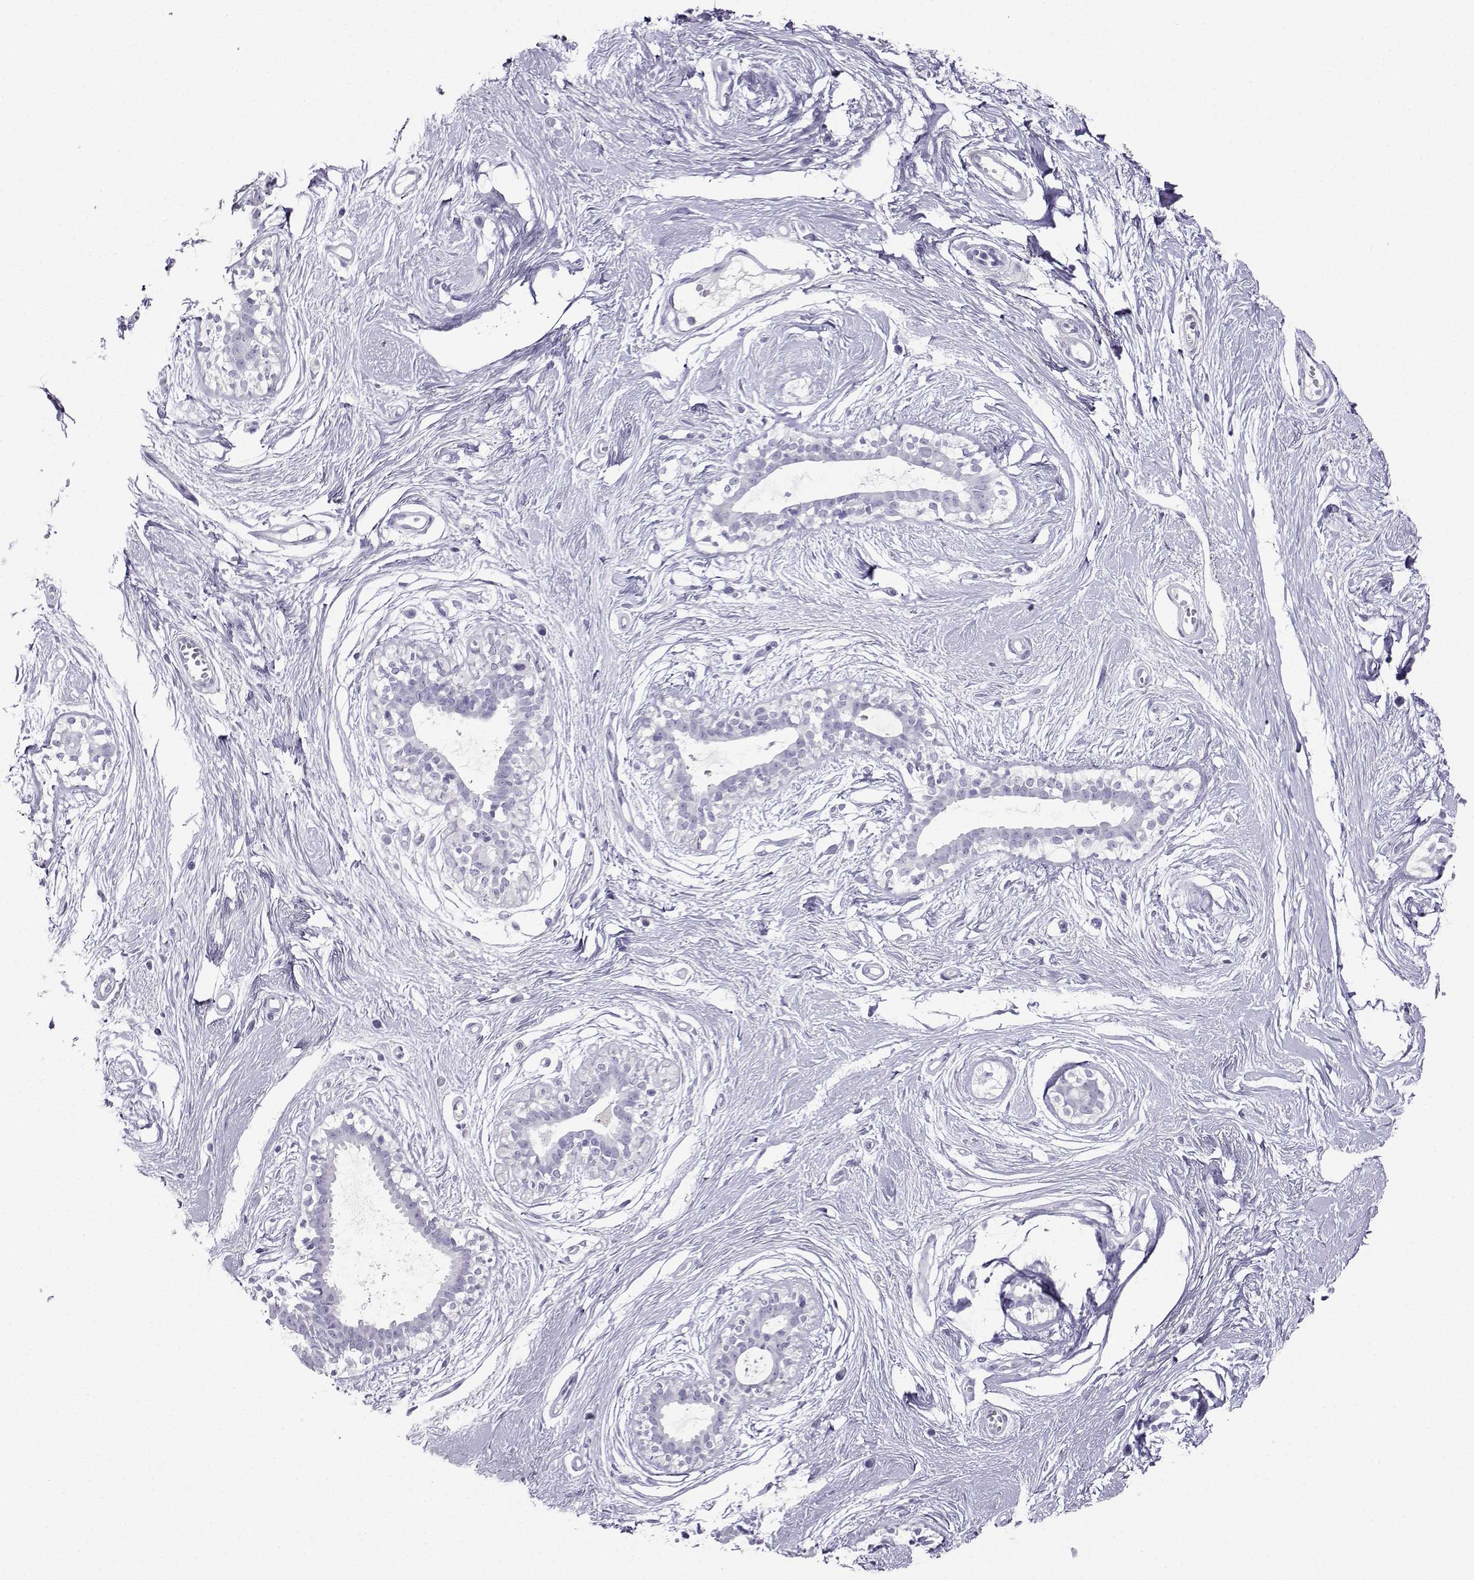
{"staining": {"intensity": "negative", "quantity": "none", "location": "none"}, "tissue": "breast", "cell_type": "Adipocytes", "image_type": "normal", "snomed": [{"axis": "morphology", "description": "Normal tissue, NOS"}, {"axis": "topography", "description": "Breast"}], "caption": "The micrograph exhibits no staining of adipocytes in unremarkable breast. Nuclei are stained in blue.", "gene": "FBXO24", "patient": {"sex": "female", "age": 49}}